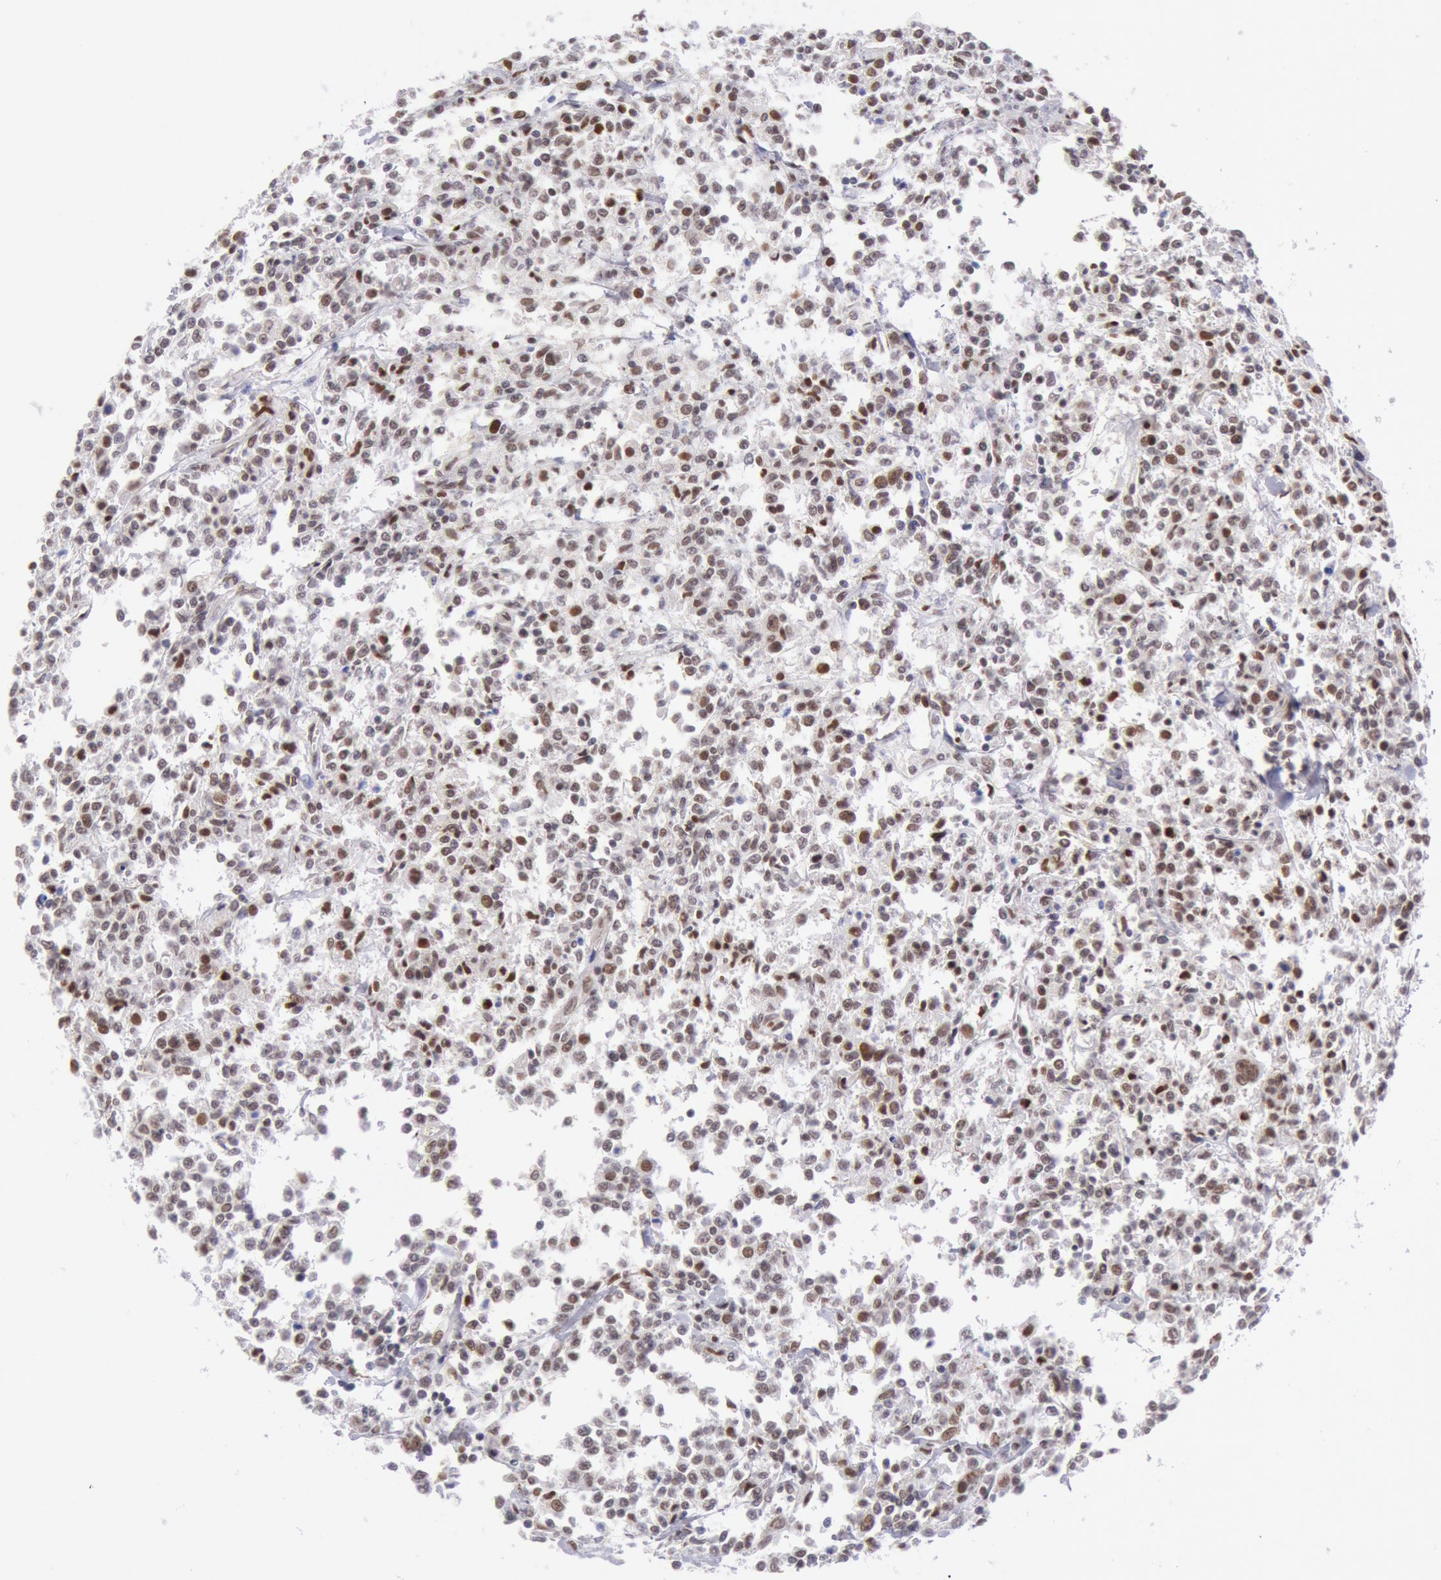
{"staining": {"intensity": "moderate", "quantity": "<25%", "location": "nuclear"}, "tissue": "lymphoma", "cell_type": "Tumor cells", "image_type": "cancer", "snomed": [{"axis": "morphology", "description": "Malignant lymphoma, non-Hodgkin's type, Low grade"}, {"axis": "topography", "description": "Small intestine"}], "caption": "The immunohistochemical stain shows moderate nuclear expression in tumor cells of low-grade malignant lymphoma, non-Hodgkin's type tissue.", "gene": "CDKN2B", "patient": {"sex": "female", "age": 59}}